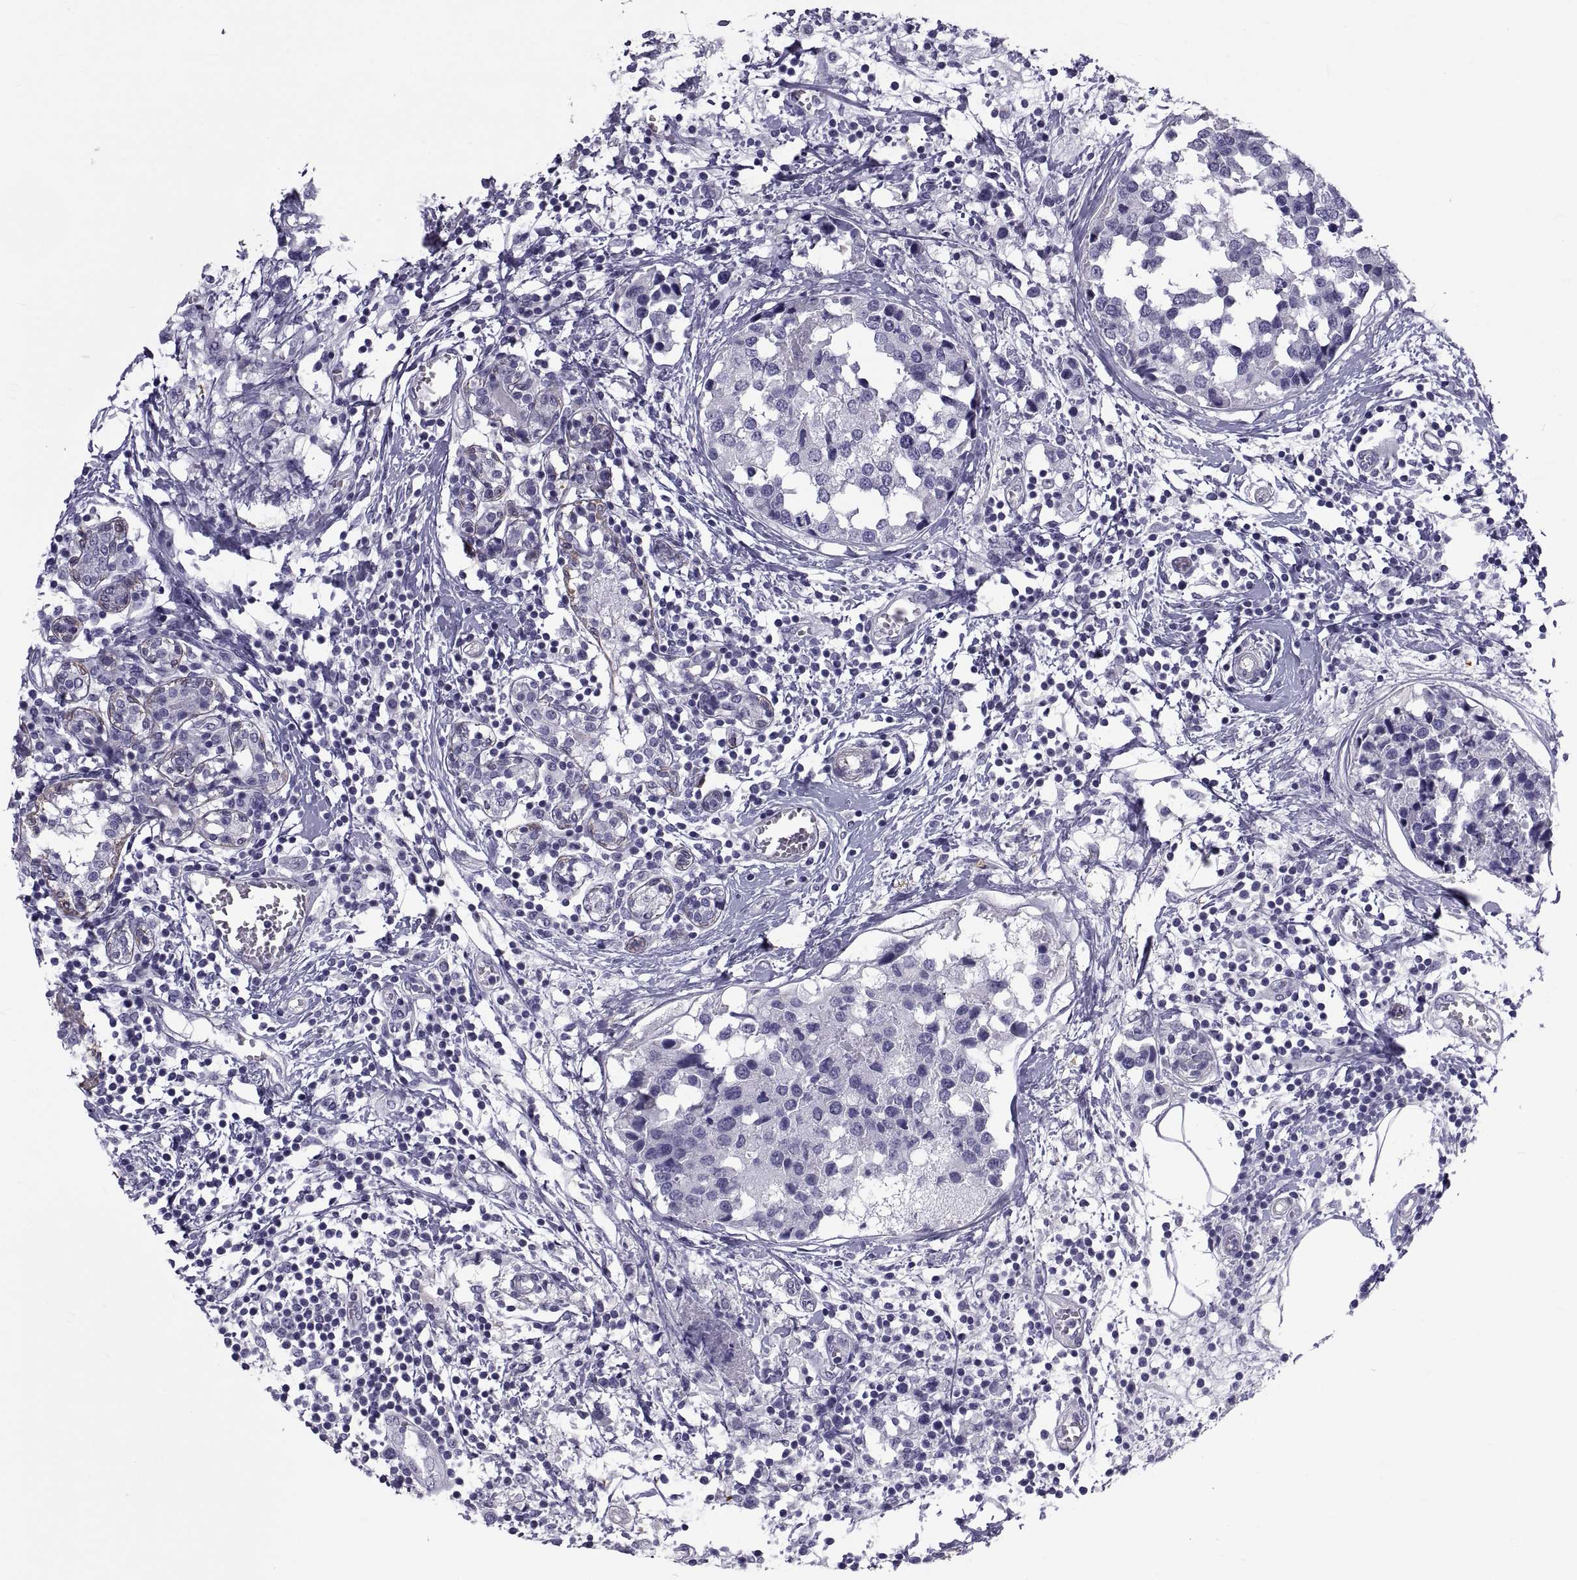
{"staining": {"intensity": "negative", "quantity": "none", "location": "none"}, "tissue": "breast cancer", "cell_type": "Tumor cells", "image_type": "cancer", "snomed": [{"axis": "morphology", "description": "Lobular carcinoma"}, {"axis": "topography", "description": "Breast"}], "caption": "Tumor cells show no significant protein expression in breast cancer (lobular carcinoma).", "gene": "MAGEB1", "patient": {"sex": "female", "age": 59}}